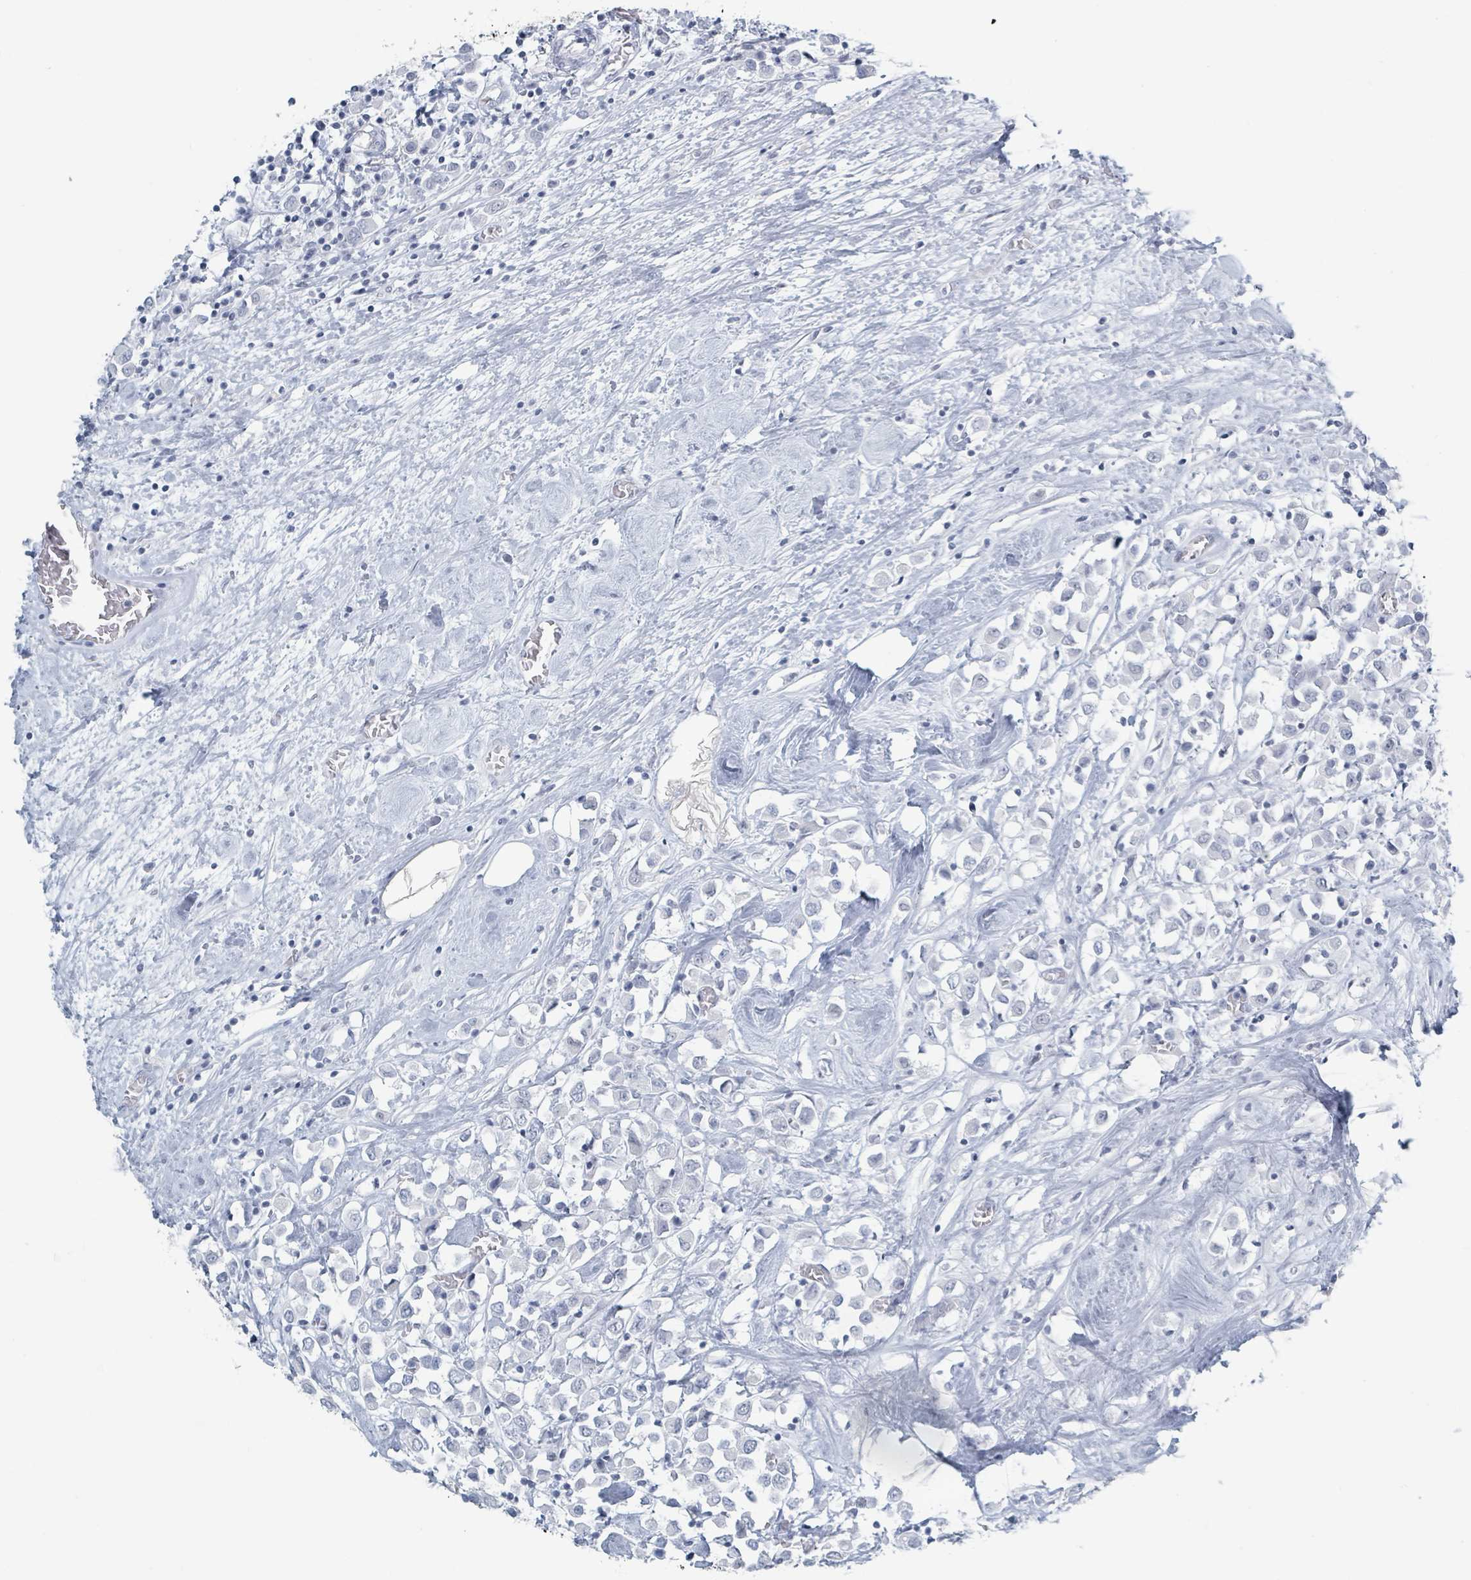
{"staining": {"intensity": "negative", "quantity": "none", "location": "none"}, "tissue": "breast cancer", "cell_type": "Tumor cells", "image_type": "cancer", "snomed": [{"axis": "morphology", "description": "Duct carcinoma"}, {"axis": "topography", "description": "Breast"}], "caption": "Photomicrograph shows no significant protein positivity in tumor cells of breast infiltrating ductal carcinoma.", "gene": "GPR15LG", "patient": {"sex": "female", "age": 61}}